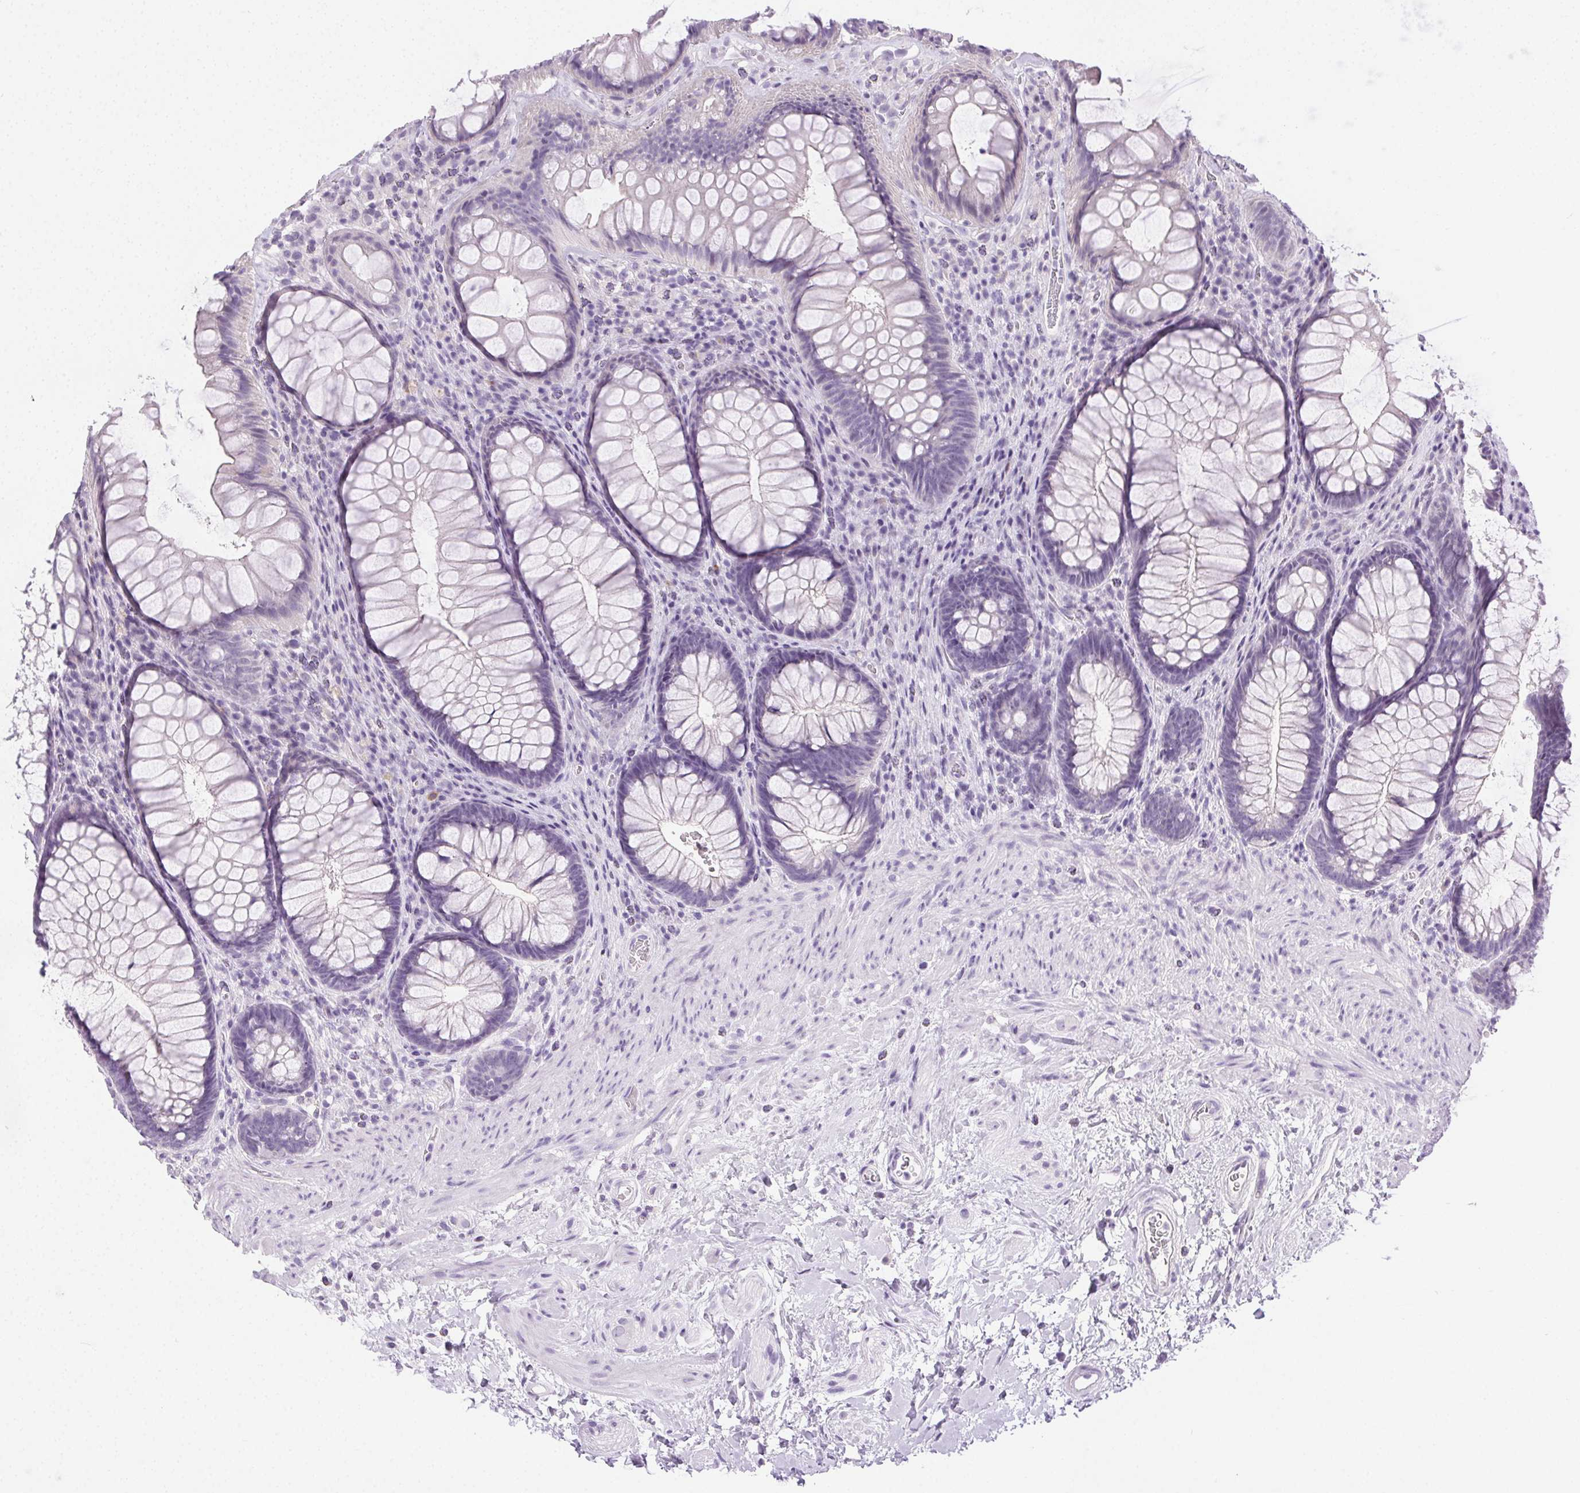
{"staining": {"intensity": "negative", "quantity": "none", "location": "none"}, "tissue": "rectum", "cell_type": "Glandular cells", "image_type": "normal", "snomed": [{"axis": "morphology", "description": "Normal tissue, NOS"}, {"axis": "topography", "description": "Smooth muscle"}, {"axis": "topography", "description": "Rectum"}], "caption": "The immunohistochemistry (IHC) micrograph has no significant positivity in glandular cells of rectum.", "gene": "C20orf85", "patient": {"sex": "male", "age": 53}}